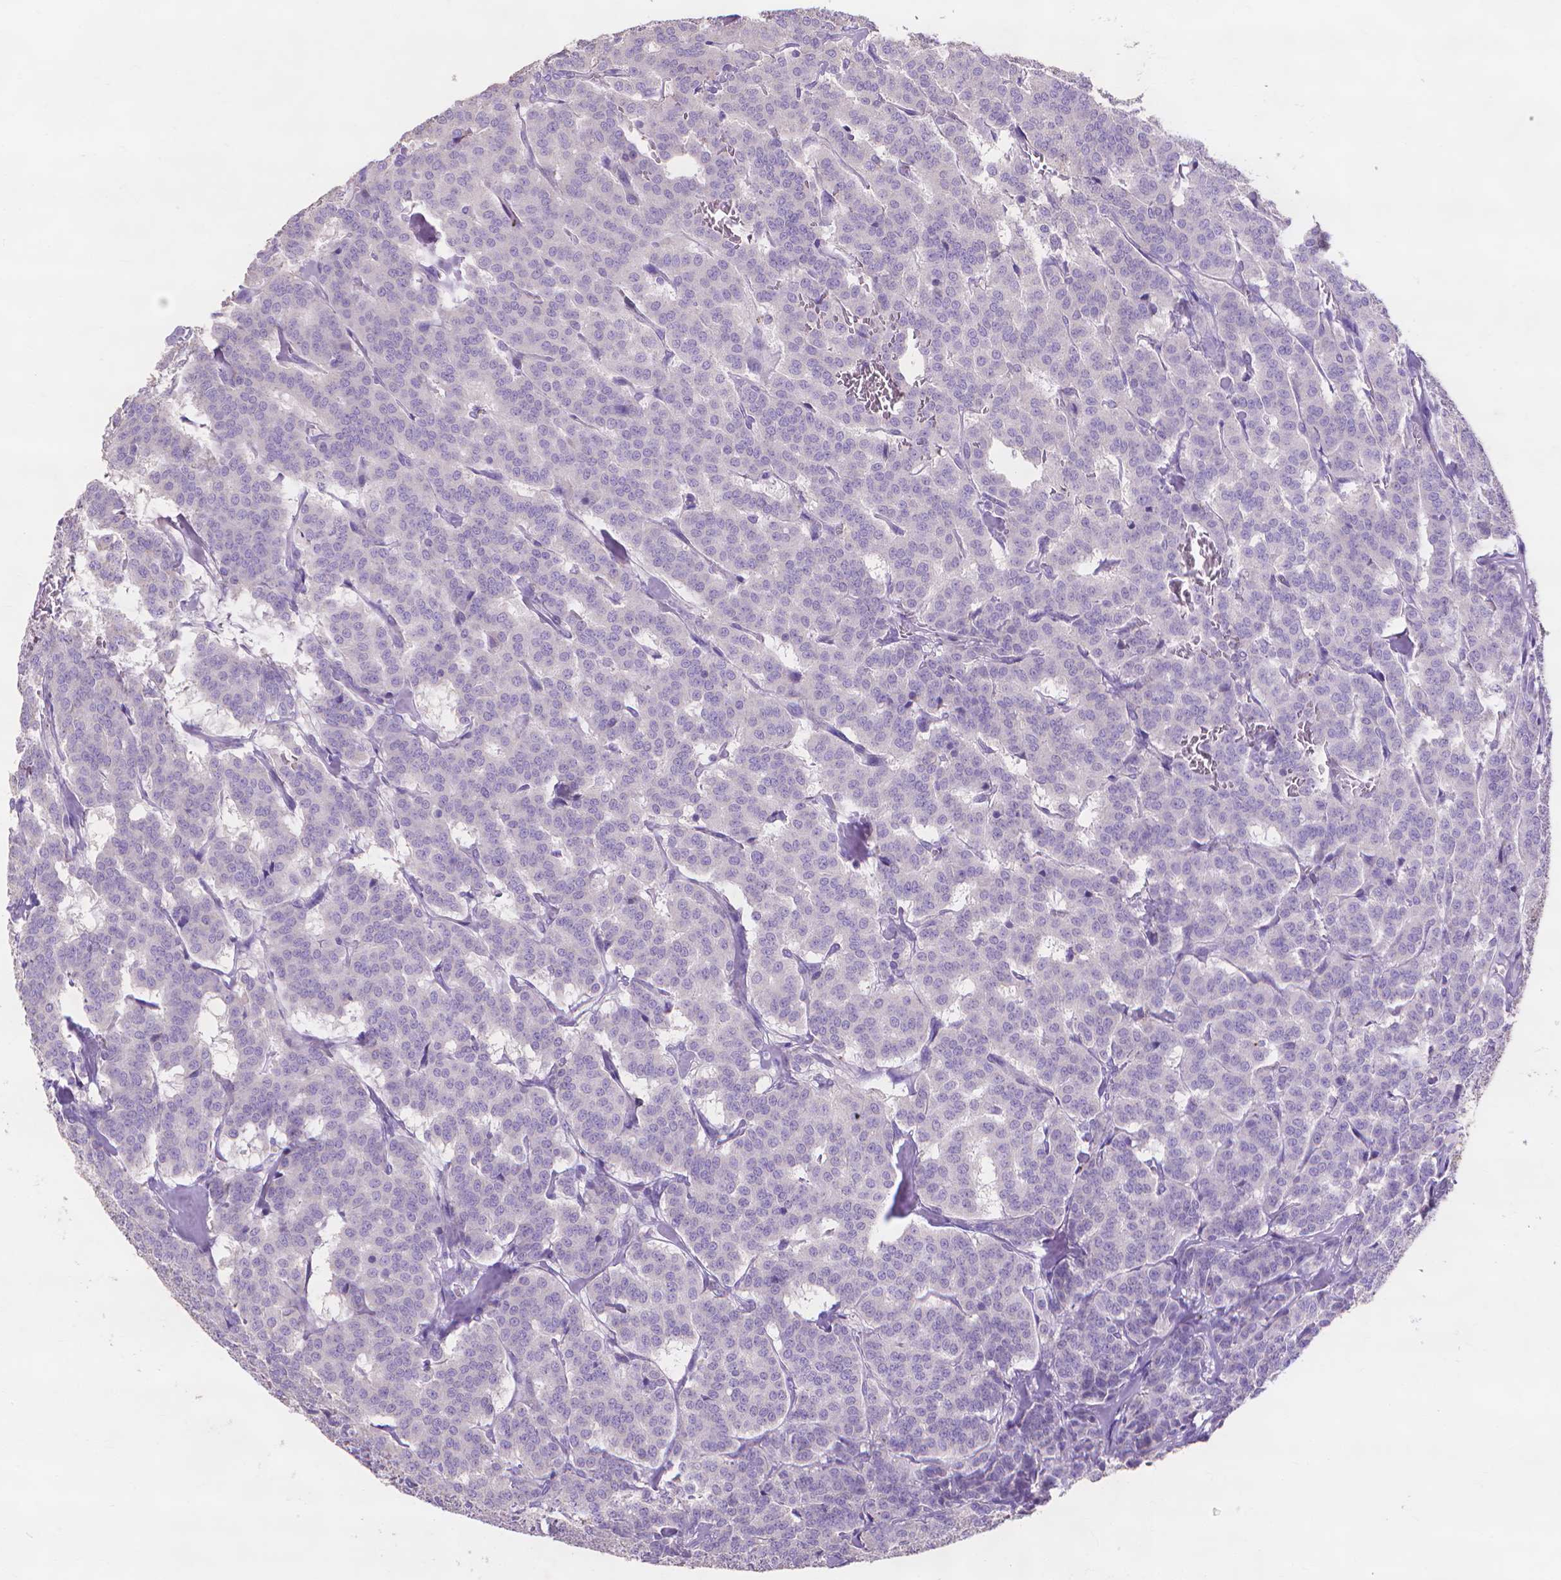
{"staining": {"intensity": "negative", "quantity": "none", "location": "none"}, "tissue": "carcinoid", "cell_type": "Tumor cells", "image_type": "cancer", "snomed": [{"axis": "morphology", "description": "Normal tissue, NOS"}, {"axis": "morphology", "description": "Carcinoid, malignant, NOS"}, {"axis": "topography", "description": "Lung"}], "caption": "A micrograph of carcinoid stained for a protein reveals no brown staining in tumor cells.", "gene": "MMP11", "patient": {"sex": "female", "age": 46}}